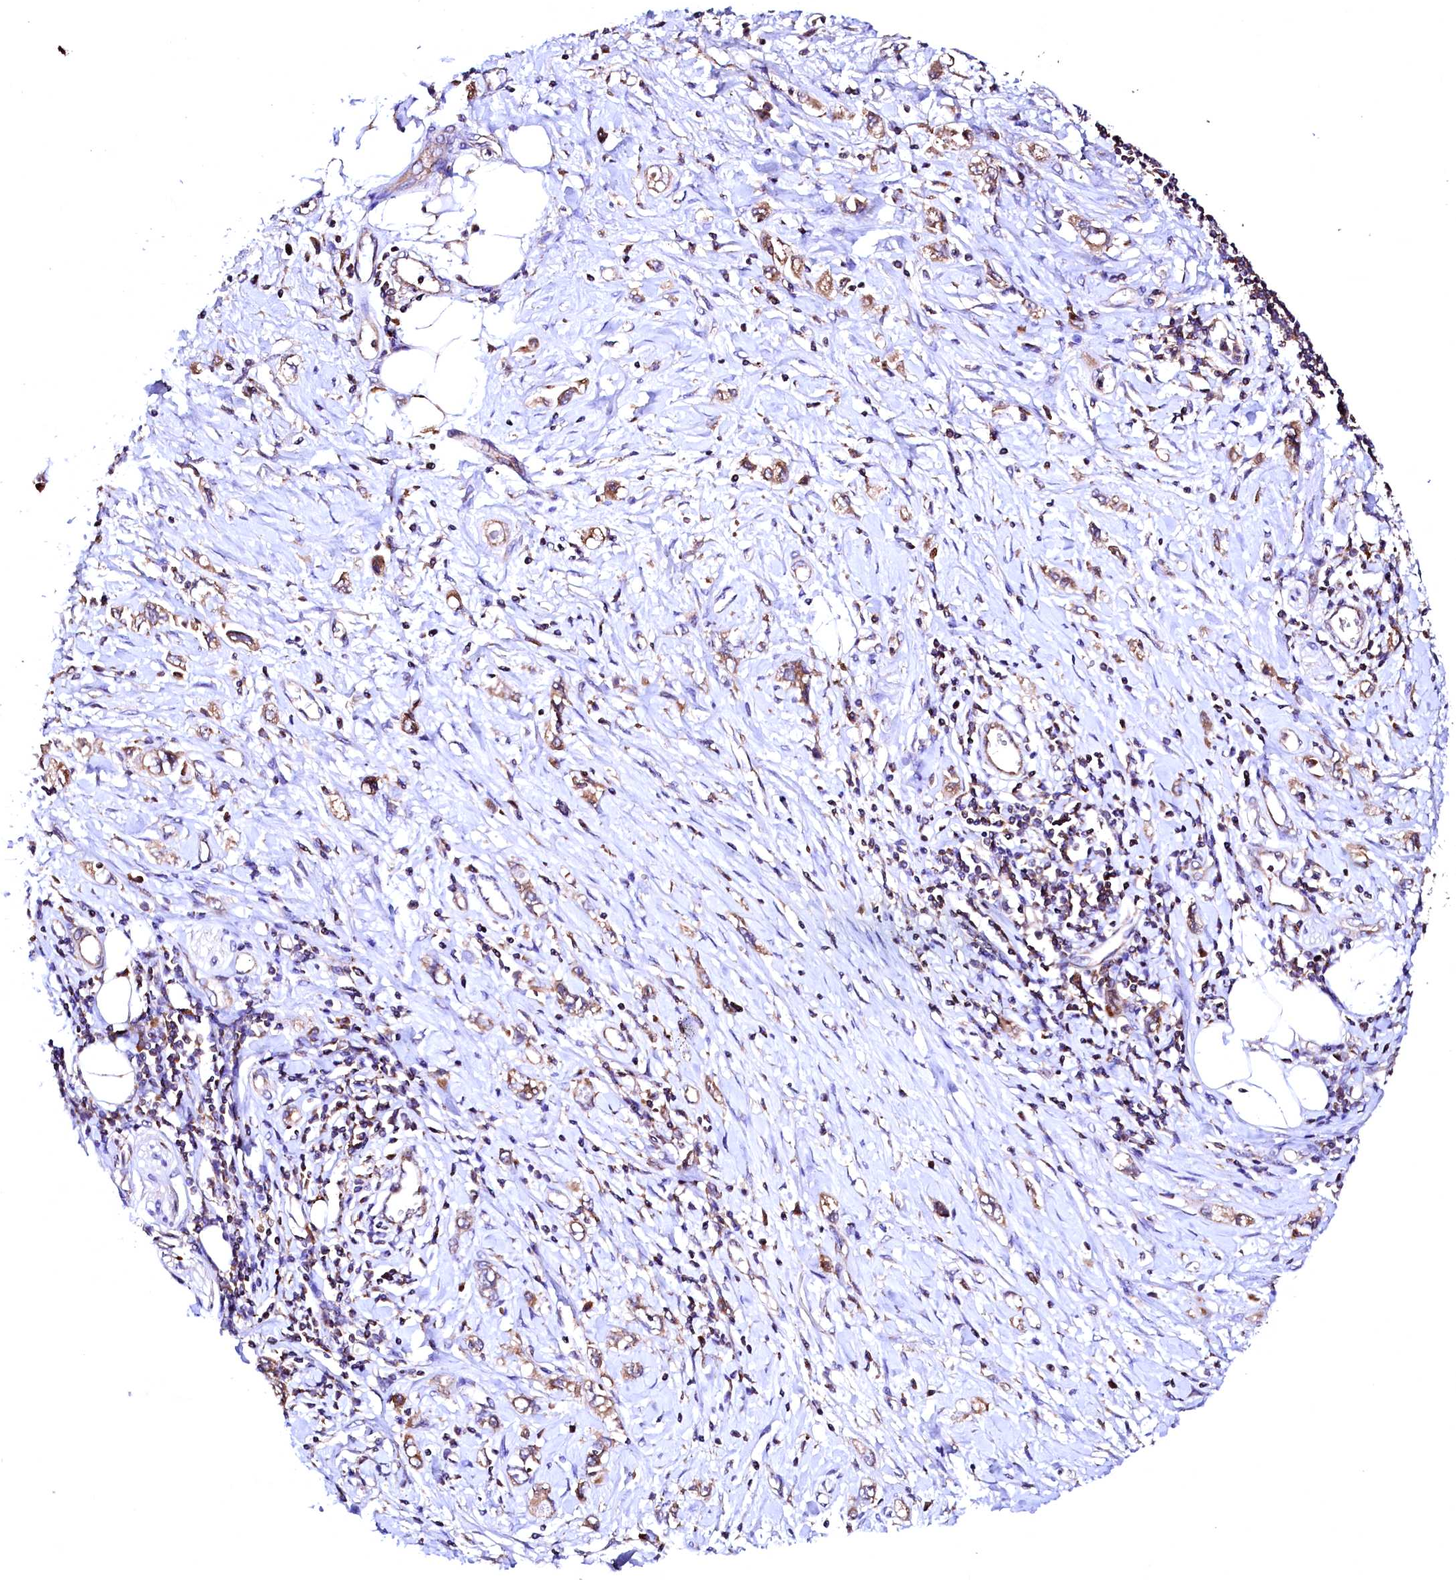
{"staining": {"intensity": "moderate", "quantity": ">75%", "location": "cytoplasmic/membranous"}, "tissue": "stomach cancer", "cell_type": "Tumor cells", "image_type": "cancer", "snomed": [{"axis": "morphology", "description": "Adenocarcinoma, NOS"}, {"axis": "topography", "description": "Stomach"}], "caption": "This histopathology image shows stomach cancer stained with immunohistochemistry to label a protein in brown. The cytoplasmic/membranous of tumor cells show moderate positivity for the protein. Nuclei are counter-stained blue.", "gene": "ST3GAL1", "patient": {"sex": "female", "age": 76}}